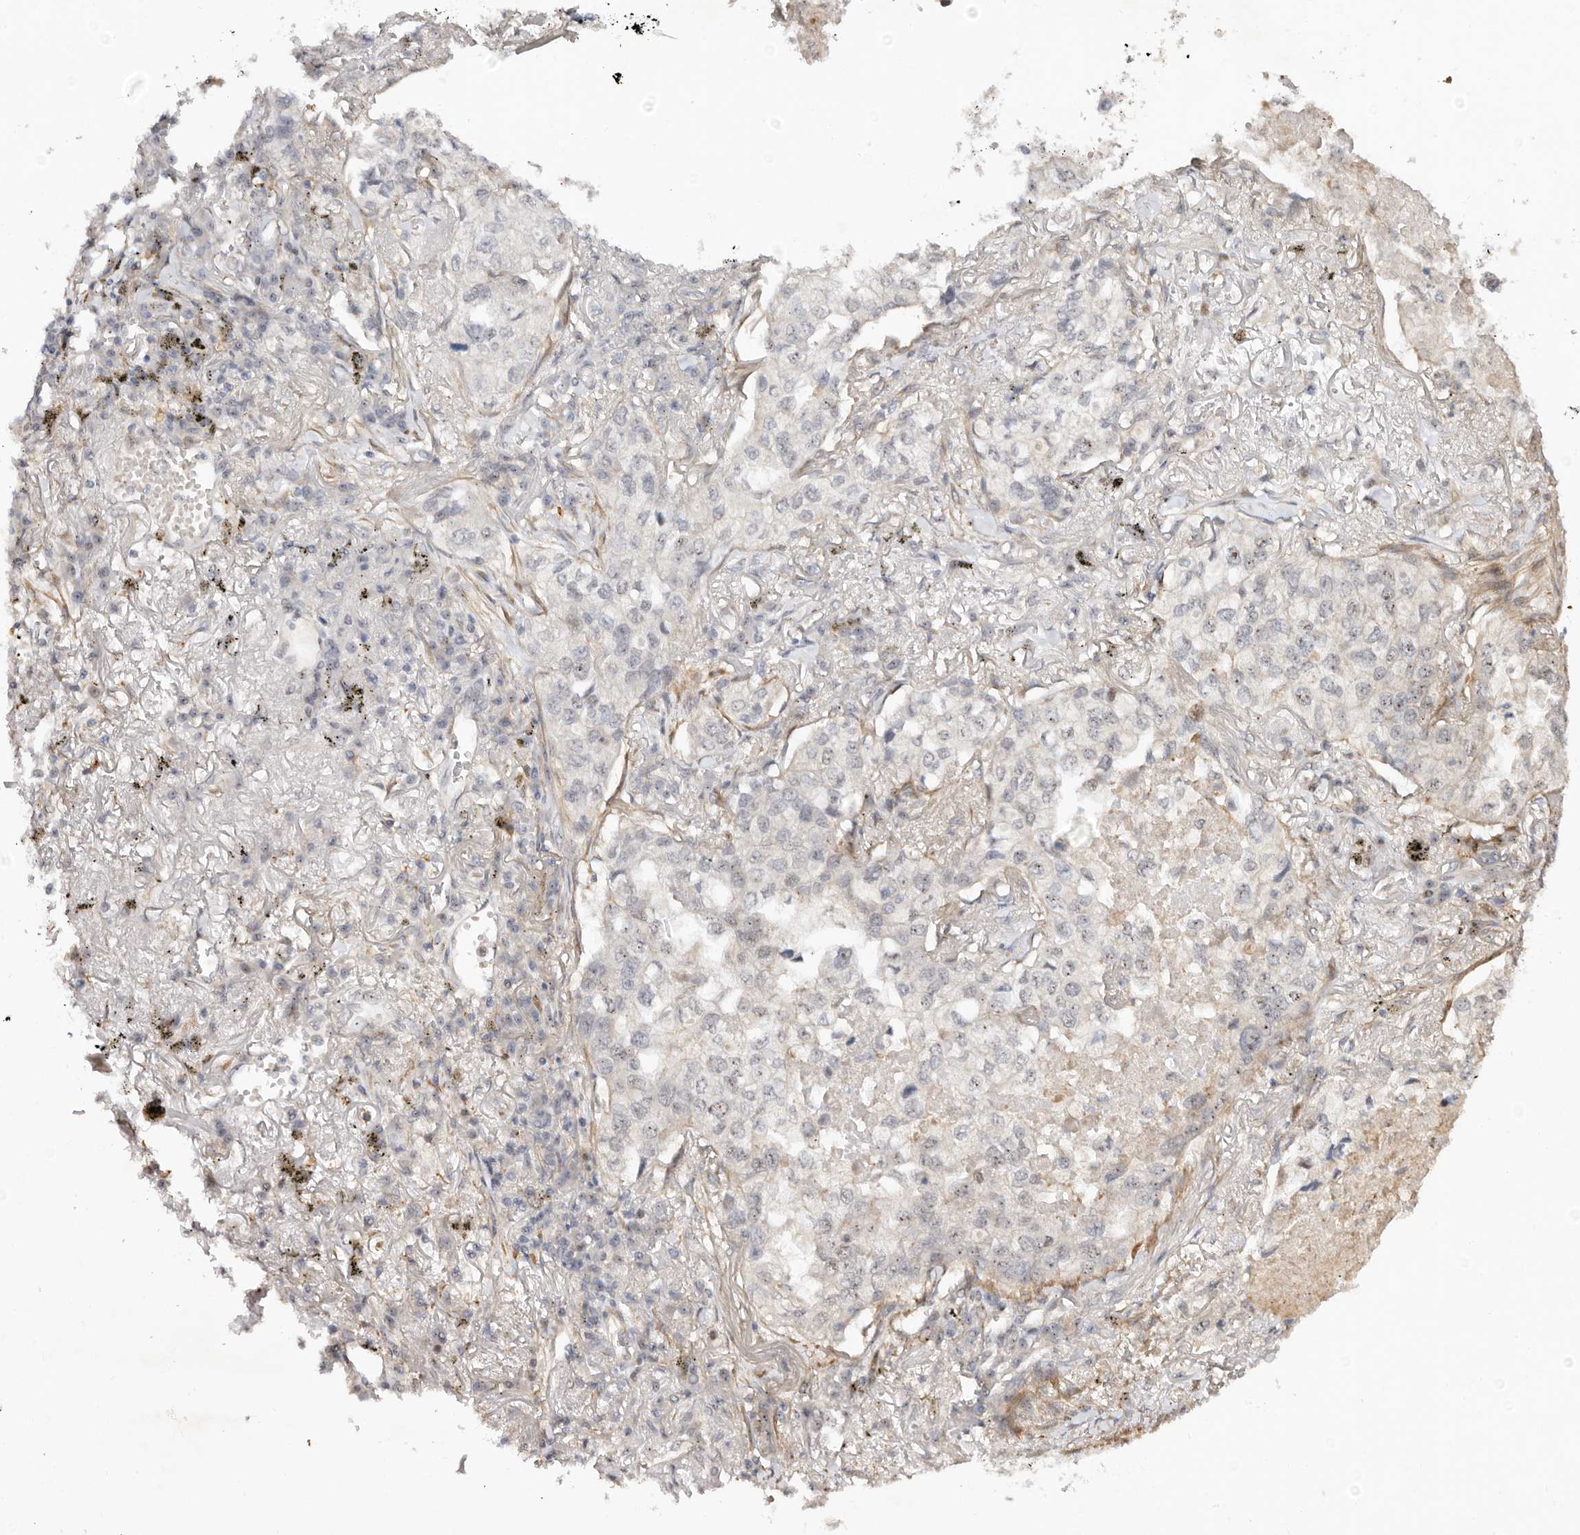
{"staining": {"intensity": "negative", "quantity": "none", "location": "none"}, "tissue": "lung cancer", "cell_type": "Tumor cells", "image_type": "cancer", "snomed": [{"axis": "morphology", "description": "Adenocarcinoma, NOS"}, {"axis": "topography", "description": "Lung"}], "caption": "This histopathology image is of lung cancer (adenocarcinoma) stained with immunohistochemistry to label a protein in brown with the nuclei are counter-stained blue. There is no positivity in tumor cells.", "gene": "ODF2L", "patient": {"sex": "male", "age": 65}}